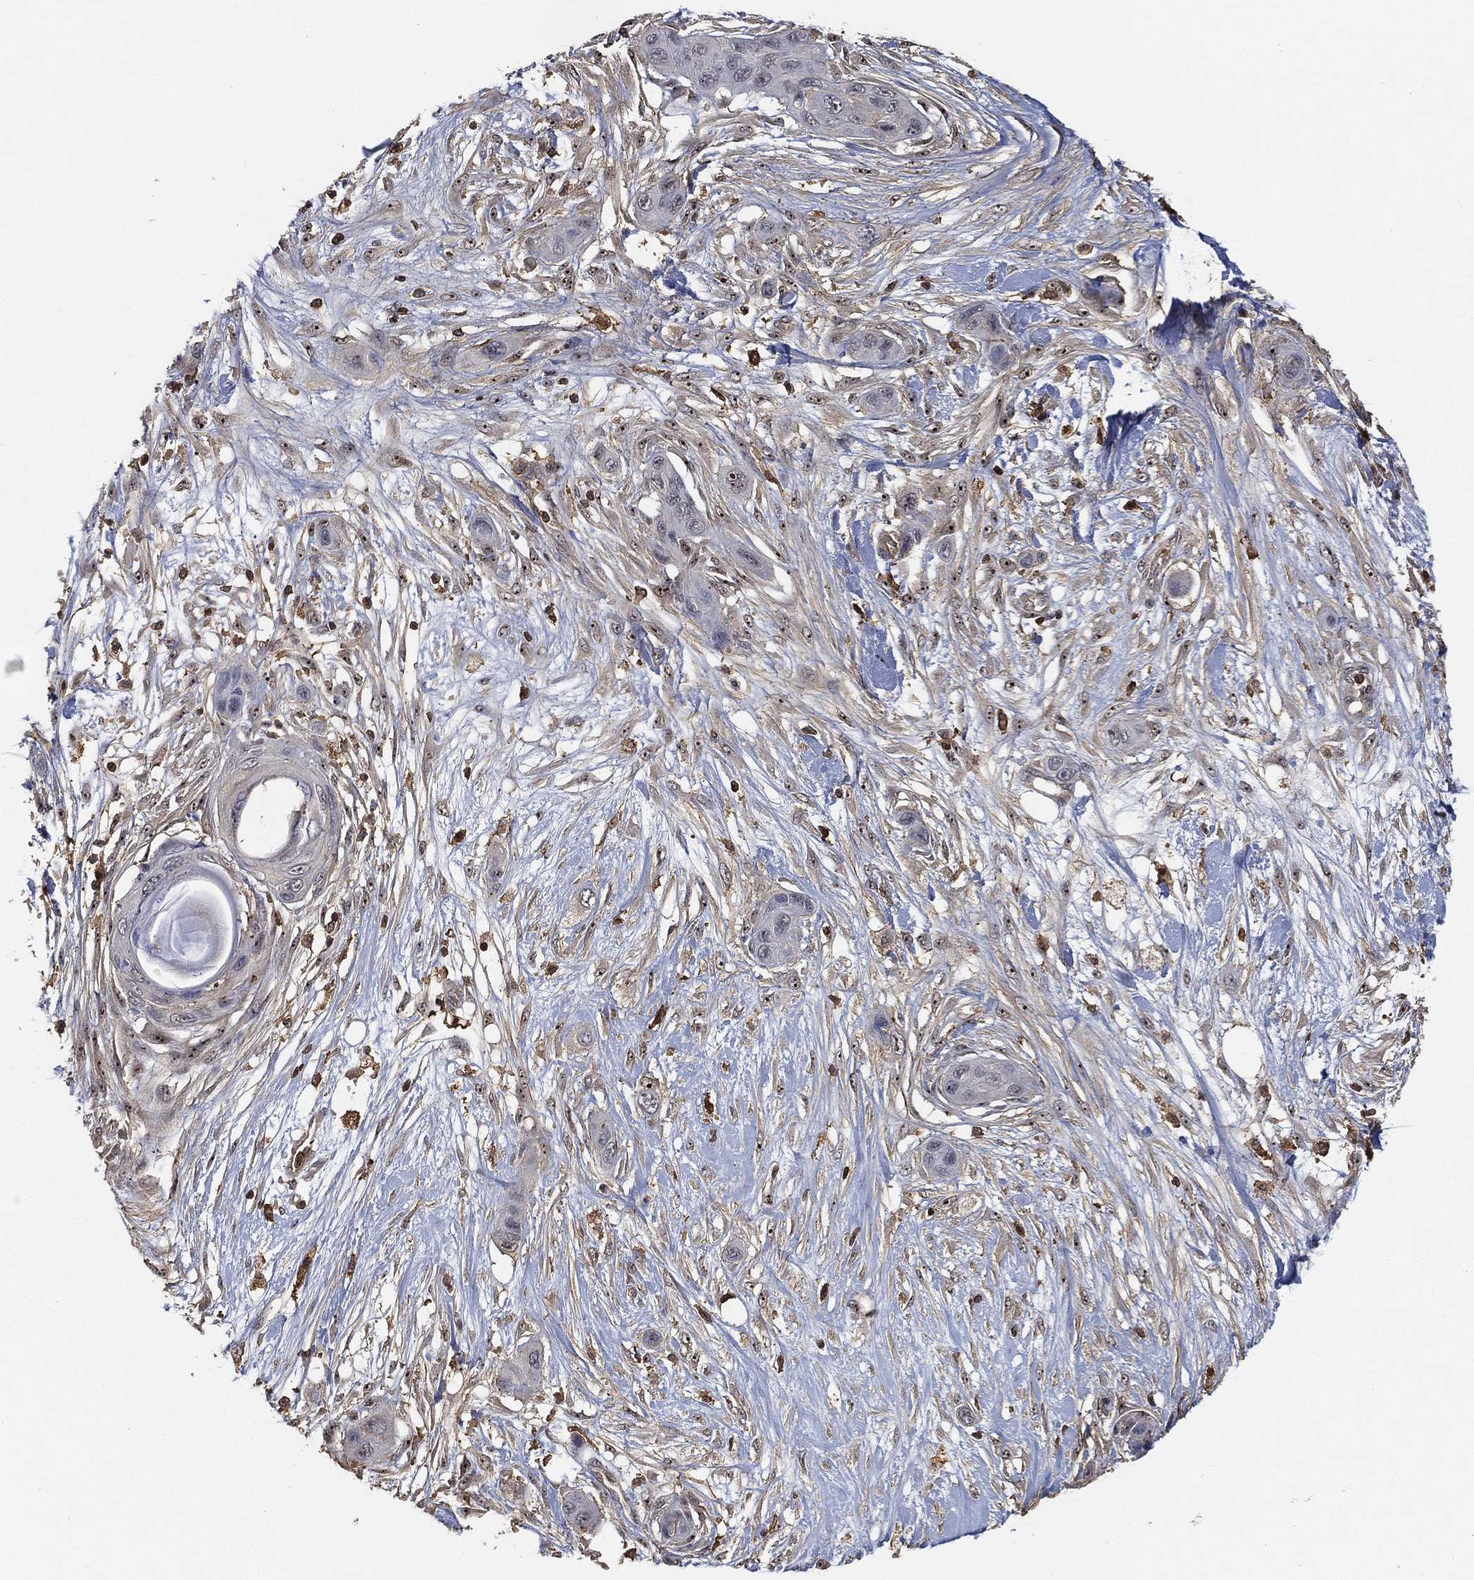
{"staining": {"intensity": "negative", "quantity": "none", "location": "none"}, "tissue": "skin cancer", "cell_type": "Tumor cells", "image_type": "cancer", "snomed": [{"axis": "morphology", "description": "Squamous cell carcinoma, NOS"}, {"axis": "topography", "description": "Skin"}], "caption": "The immunohistochemistry (IHC) micrograph has no significant positivity in tumor cells of squamous cell carcinoma (skin) tissue.", "gene": "CRYL1", "patient": {"sex": "male", "age": 79}}